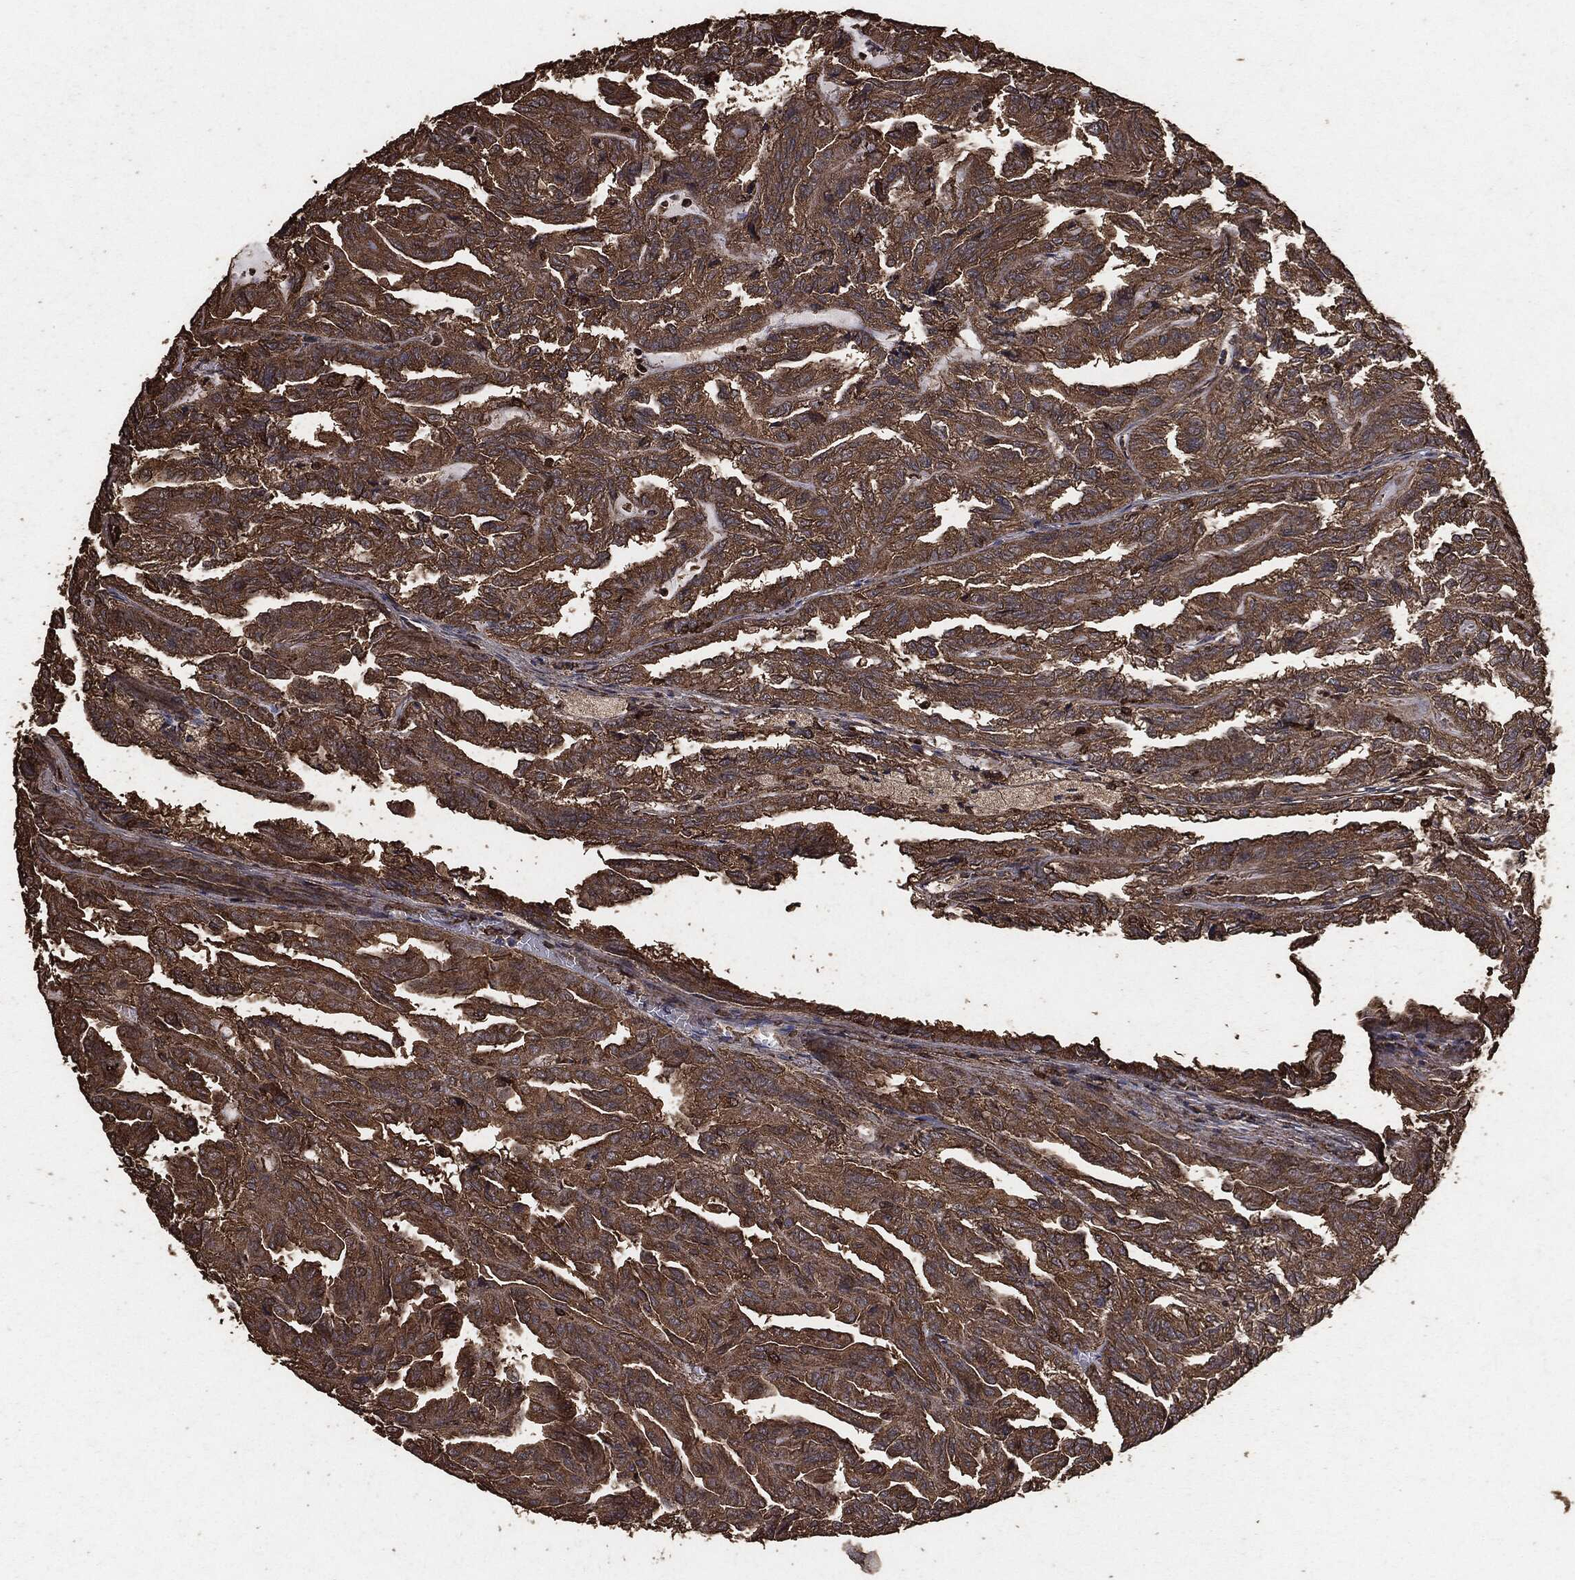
{"staining": {"intensity": "moderate", "quantity": ">75%", "location": "cytoplasmic/membranous"}, "tissue": "renal cancer", "cell_type": "Tumor cells", "image_type": "cancer", "snomed": [{"axis": "morphology", "description": "Adenocarcinoma, NOS"}, {"axis": "topography", "description": "Kidney"}], "caption": "DAB immunohistochemical staining of adenocarcinoma (renal) reveals moderate cytoplasmic/membranous protein positivity in about >75% of tumor cells.", "gene": "MTOR", "patient": {"sex": "male", "age": 79}}